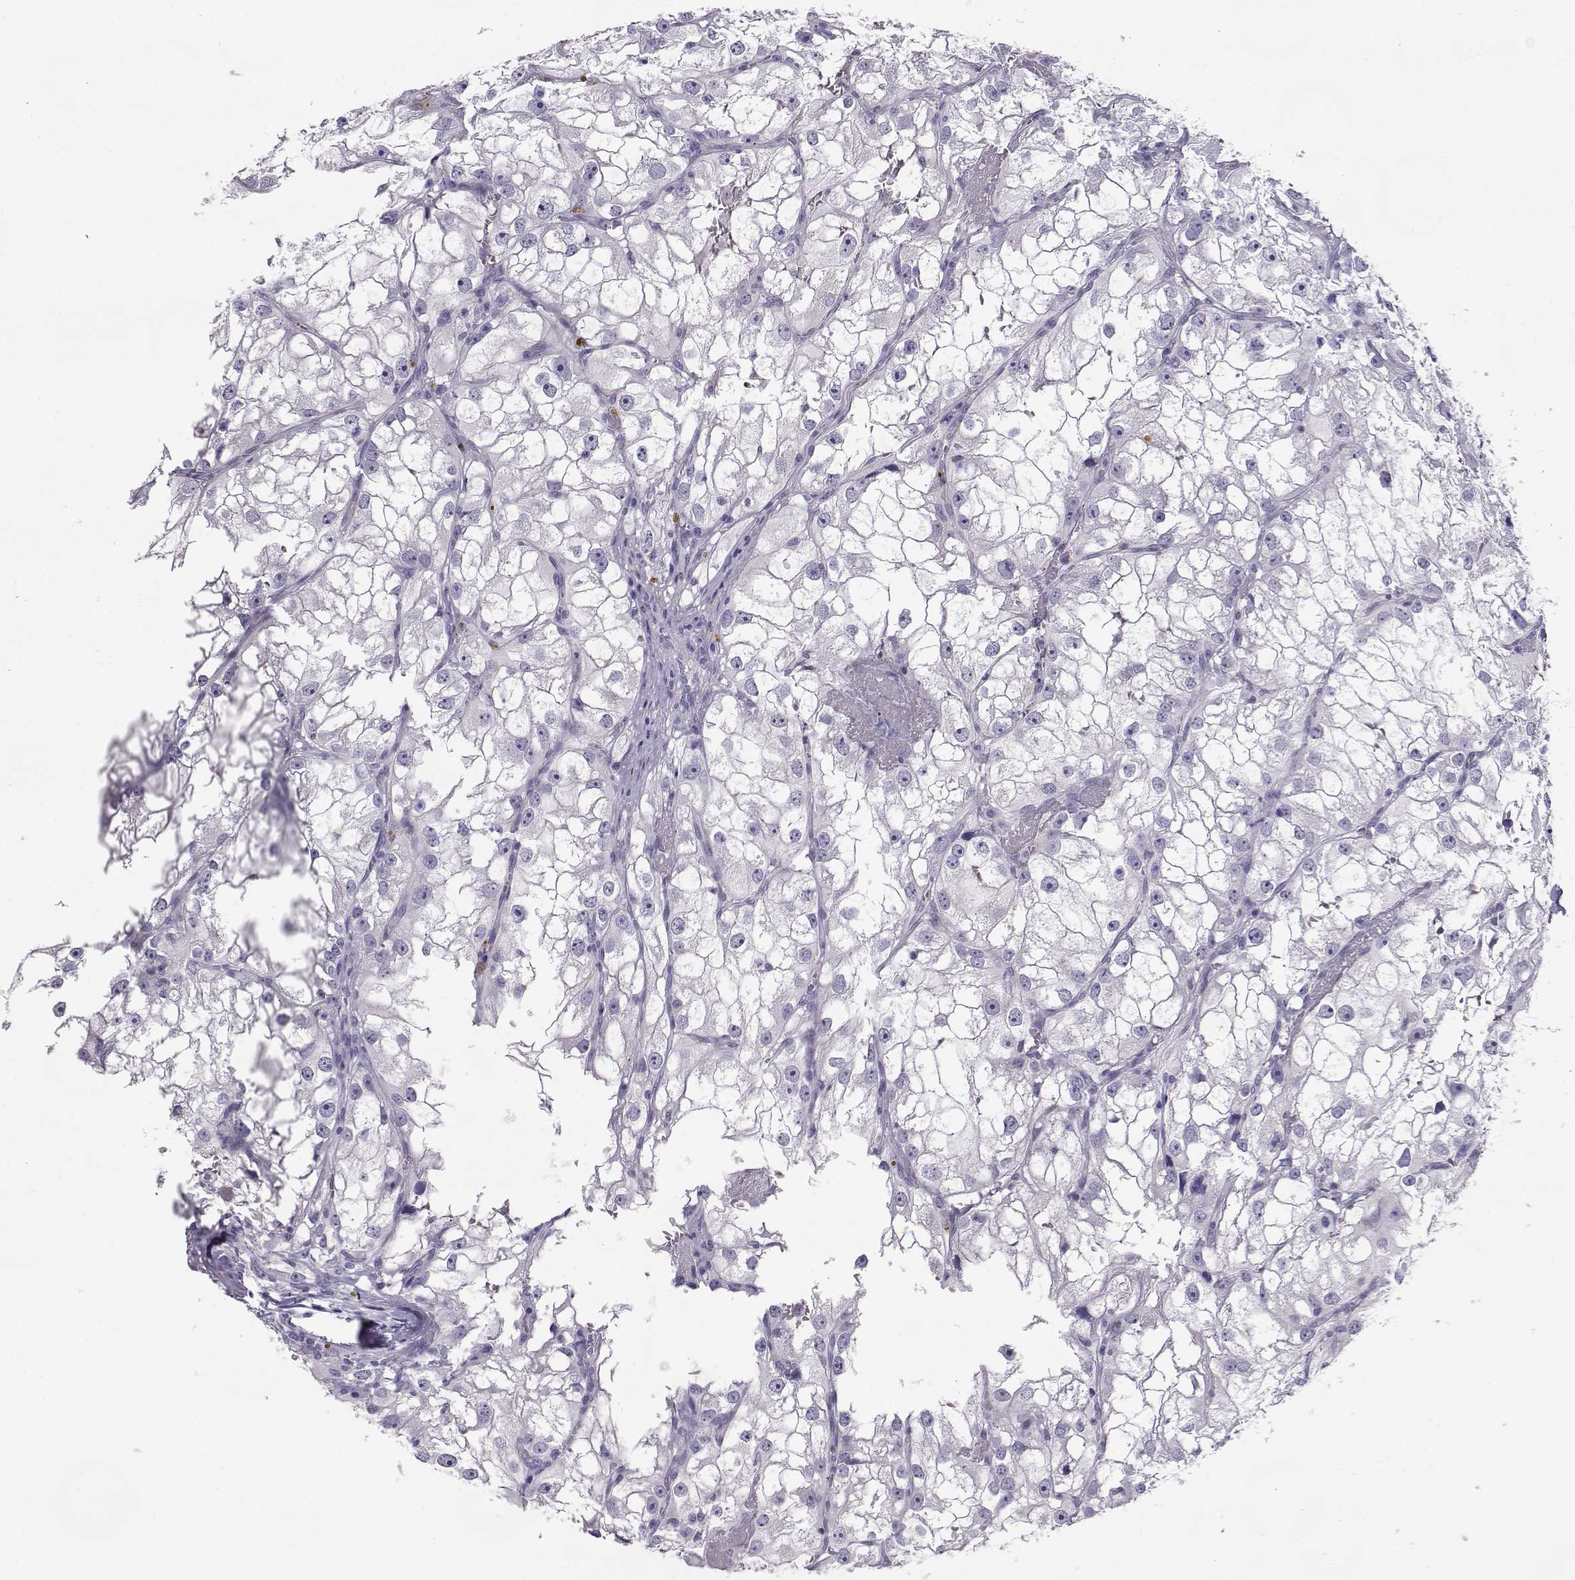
{"staining": {"intensity": "negative", "quantity": "none", "location": "none"}, "tissue": "renal cancer", "cell_type": "Tumor cells", "image_type": "cancer", "snomed": [{"axis": "morphology", "description": "Adenocarcinoma, NOS"}, {"axis": "topography", "description": "Kidney"}], "caption": "High magnification brightfield microscopy of renal cancer (adenocarcinoma) stained with DAB (3,3'-diaminobenzidine) (brown) and counterstained with hematoxylin (blue): tumor cells show no significant positivity. Nuclei are stained in blue.", "gene": "ENDOU", "patient": {"sex": "male", "age": 59}}